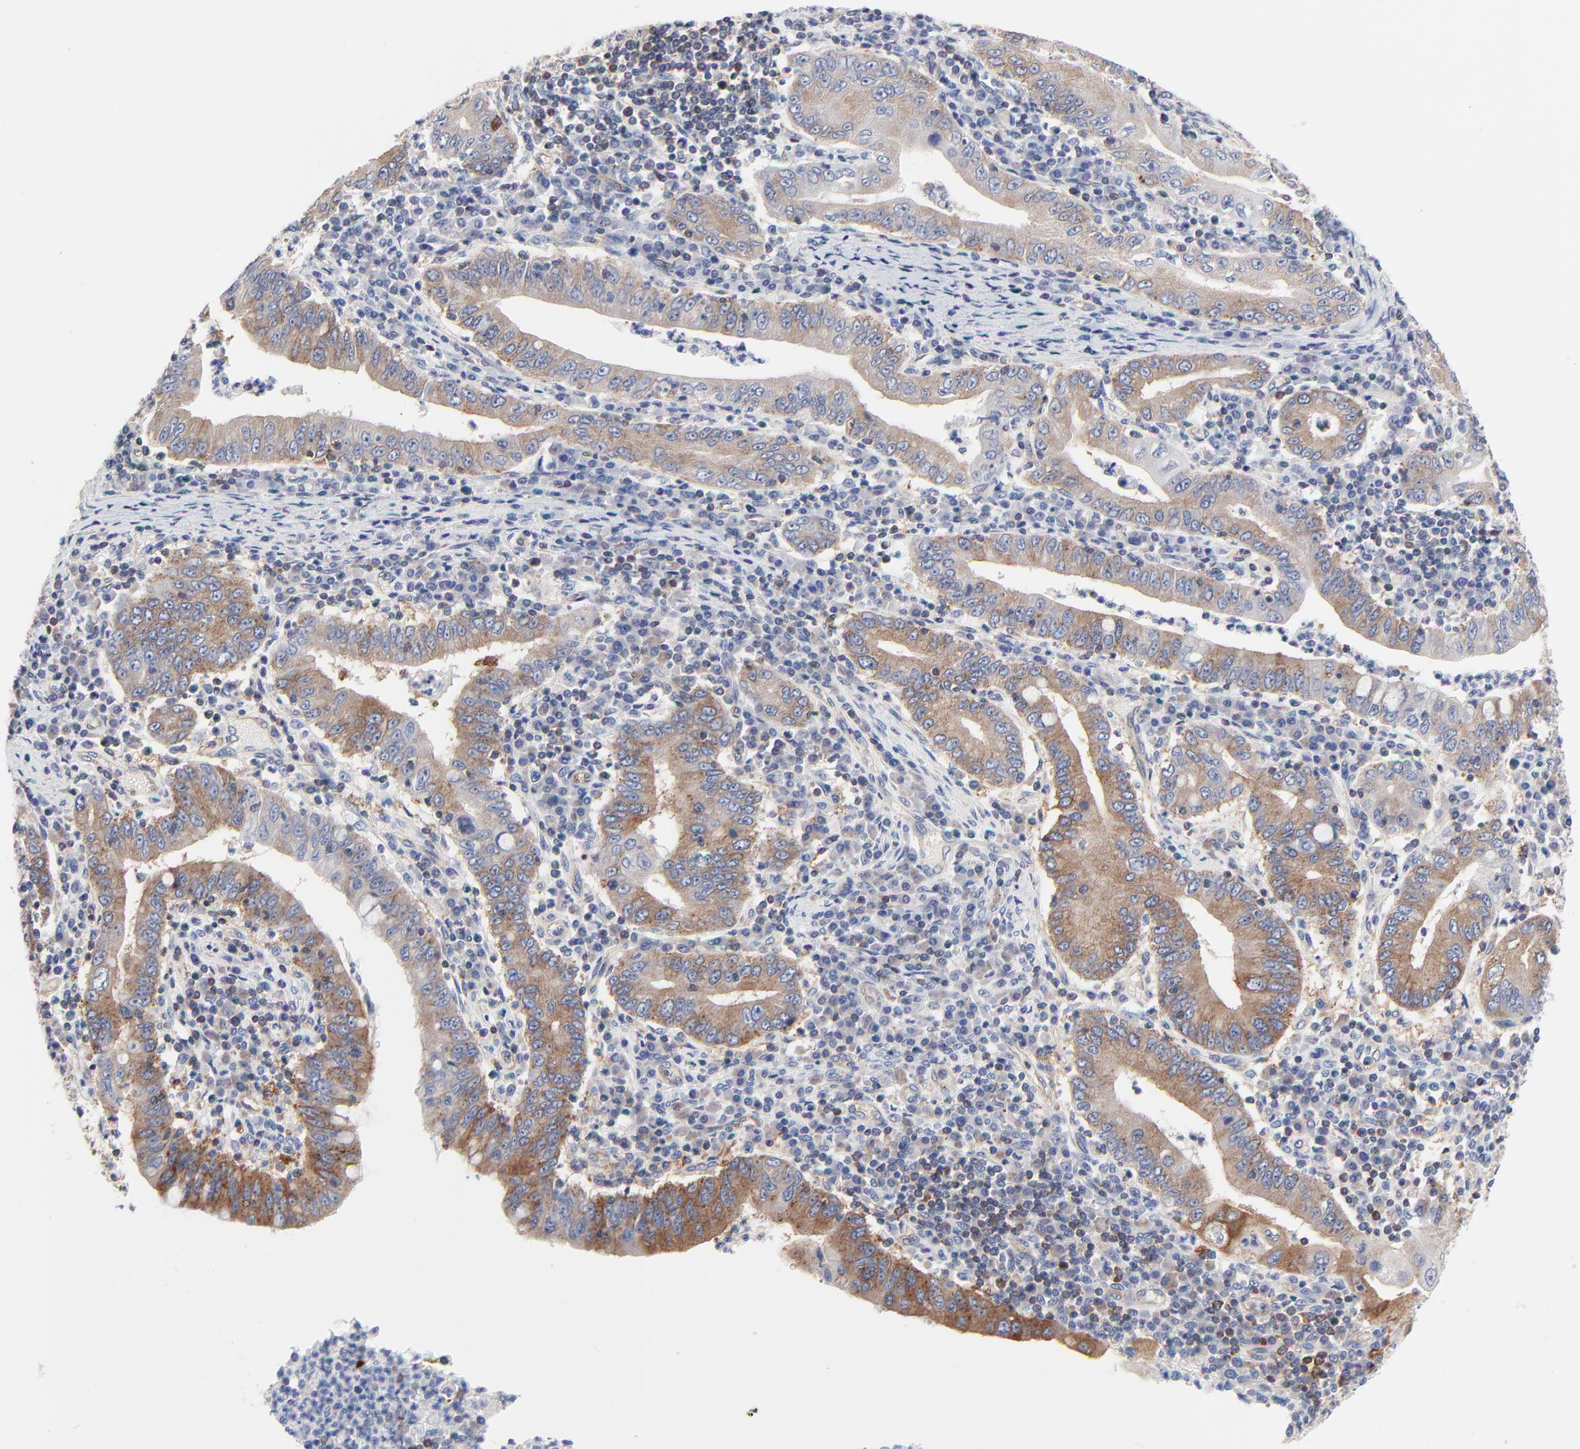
{"staining": {"intensity": "moderate", "quantity": ">75%", "location": "cytoplasmic/membranous"}, "tissue": "stomach cancer", "cell_type": "Tumor cells", "image_type": "cancer", "snomed": [{"axis": "morphology", "description": "Normal tissue, NOS"}, {"axis": "morphology", "description": "Adenocarcinoma, NOS"}, {"axis": "topography", "description": "Esophagus"}, {"axis": "topography", "description": "Stomach, upper"}, {"axis": "topography", "description": "Peripheral nerve tissue"}], "caption": "Immunohistochemical staining of adenocarcinoma (stomach) displays moderate cytoplasmic/membranous protein positivity in approximately >75% of tumor cells.", "gene": "CD2AP", "patient": {"sex": "male", "age": 62}}